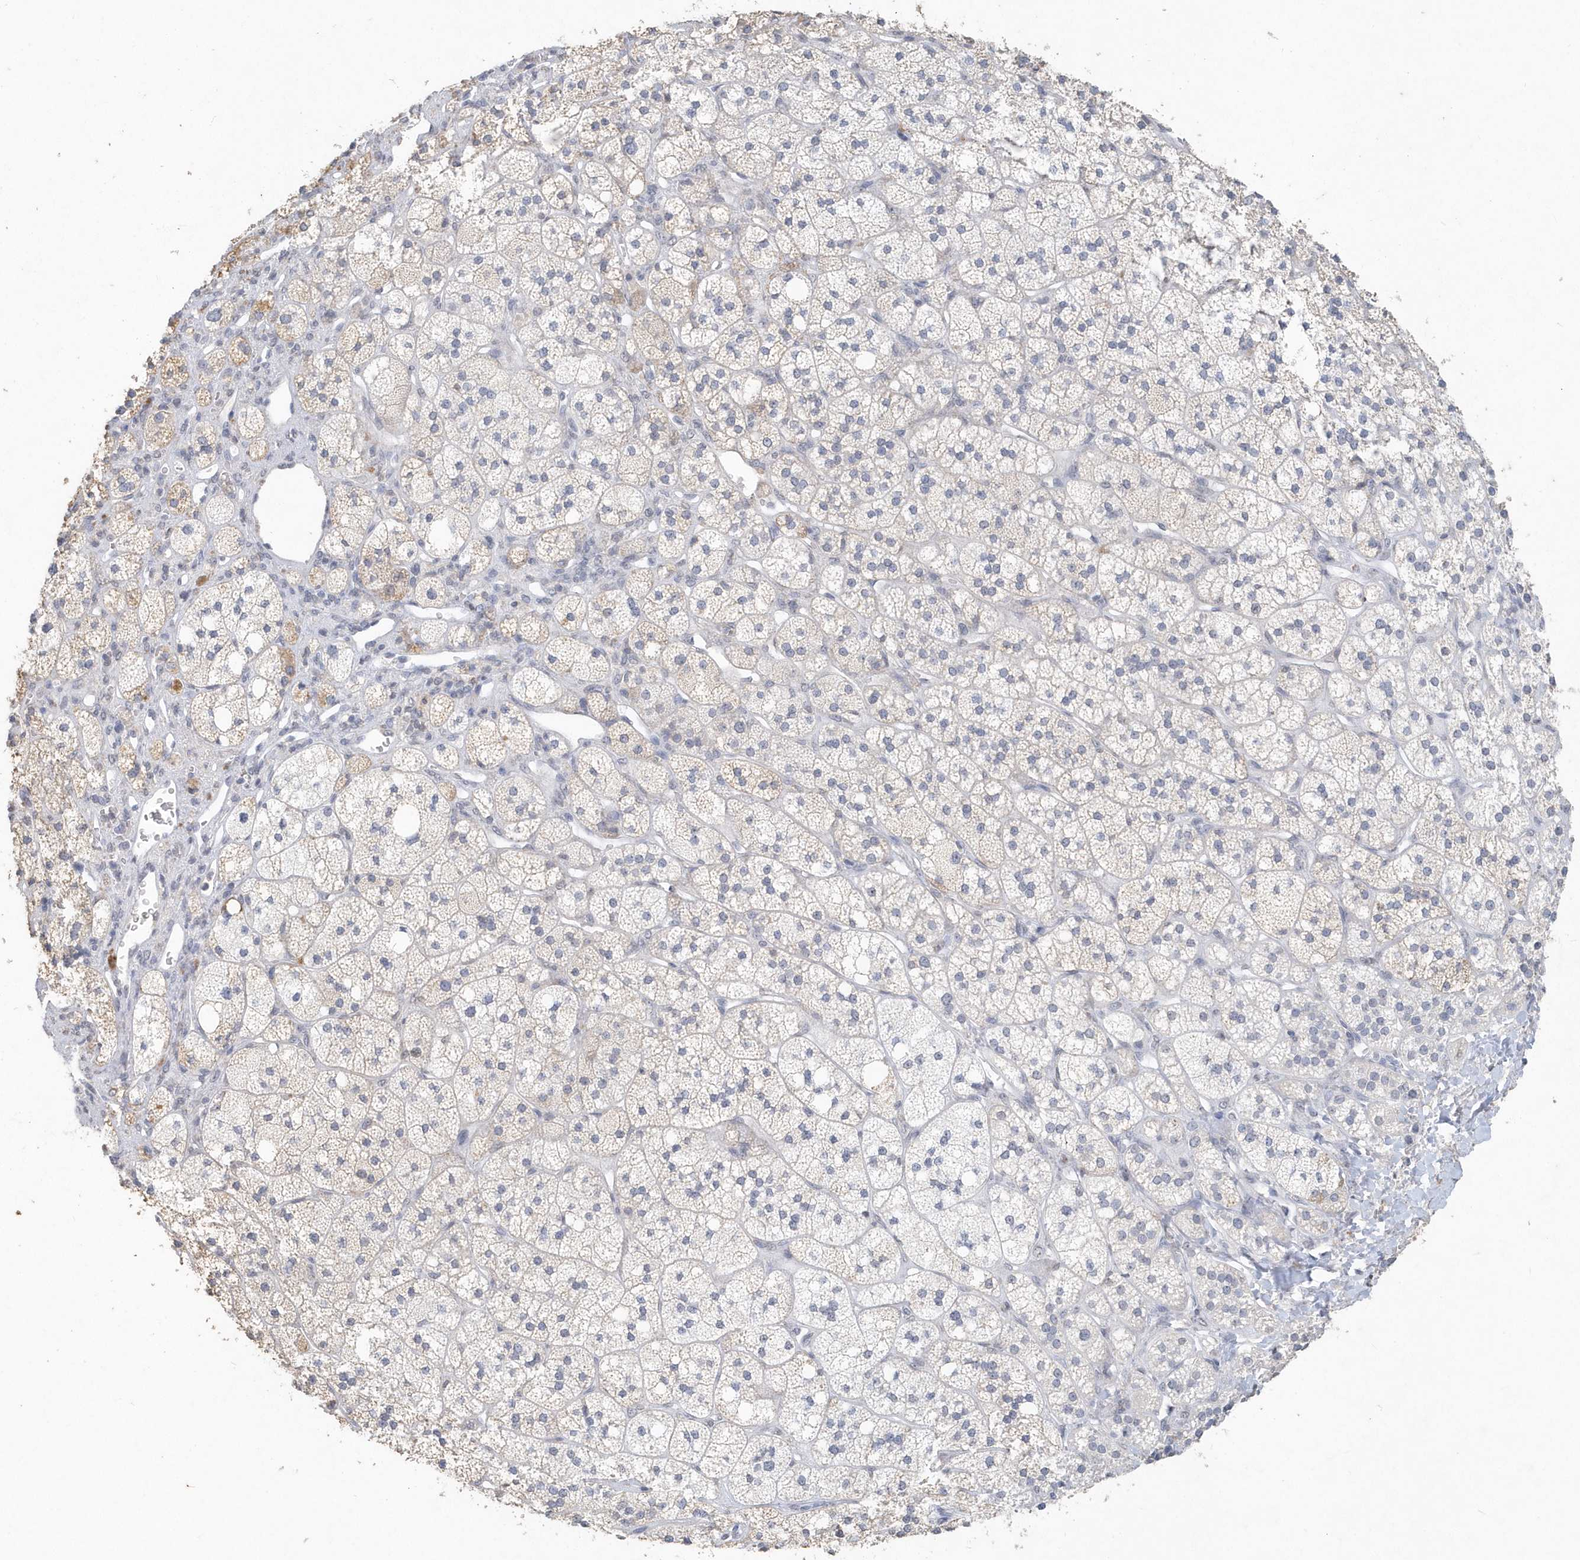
{"staining": {"intensity": "moderate", "quantity": "<25%", "location": "cytoplasmic/membranous"}, "tissue": "adrenal gland", "cell_type": "Glandular cells", "image_type": "normal", "snomed": [{"axis": "morphology", "description": "Normal tissue, NOS"}, {"axis": "topography", "description": "Adrenal gland"}], "caption": "The micrograph reveals a brown stain indicating the presence of a protein in the cytoplasmic/membranous of glandular cells in adrenal gland. (IHC, brightfield microscopy, high magnification).", "gene": "PDCD1", "patient": {"sex": "male", "age": 61}}